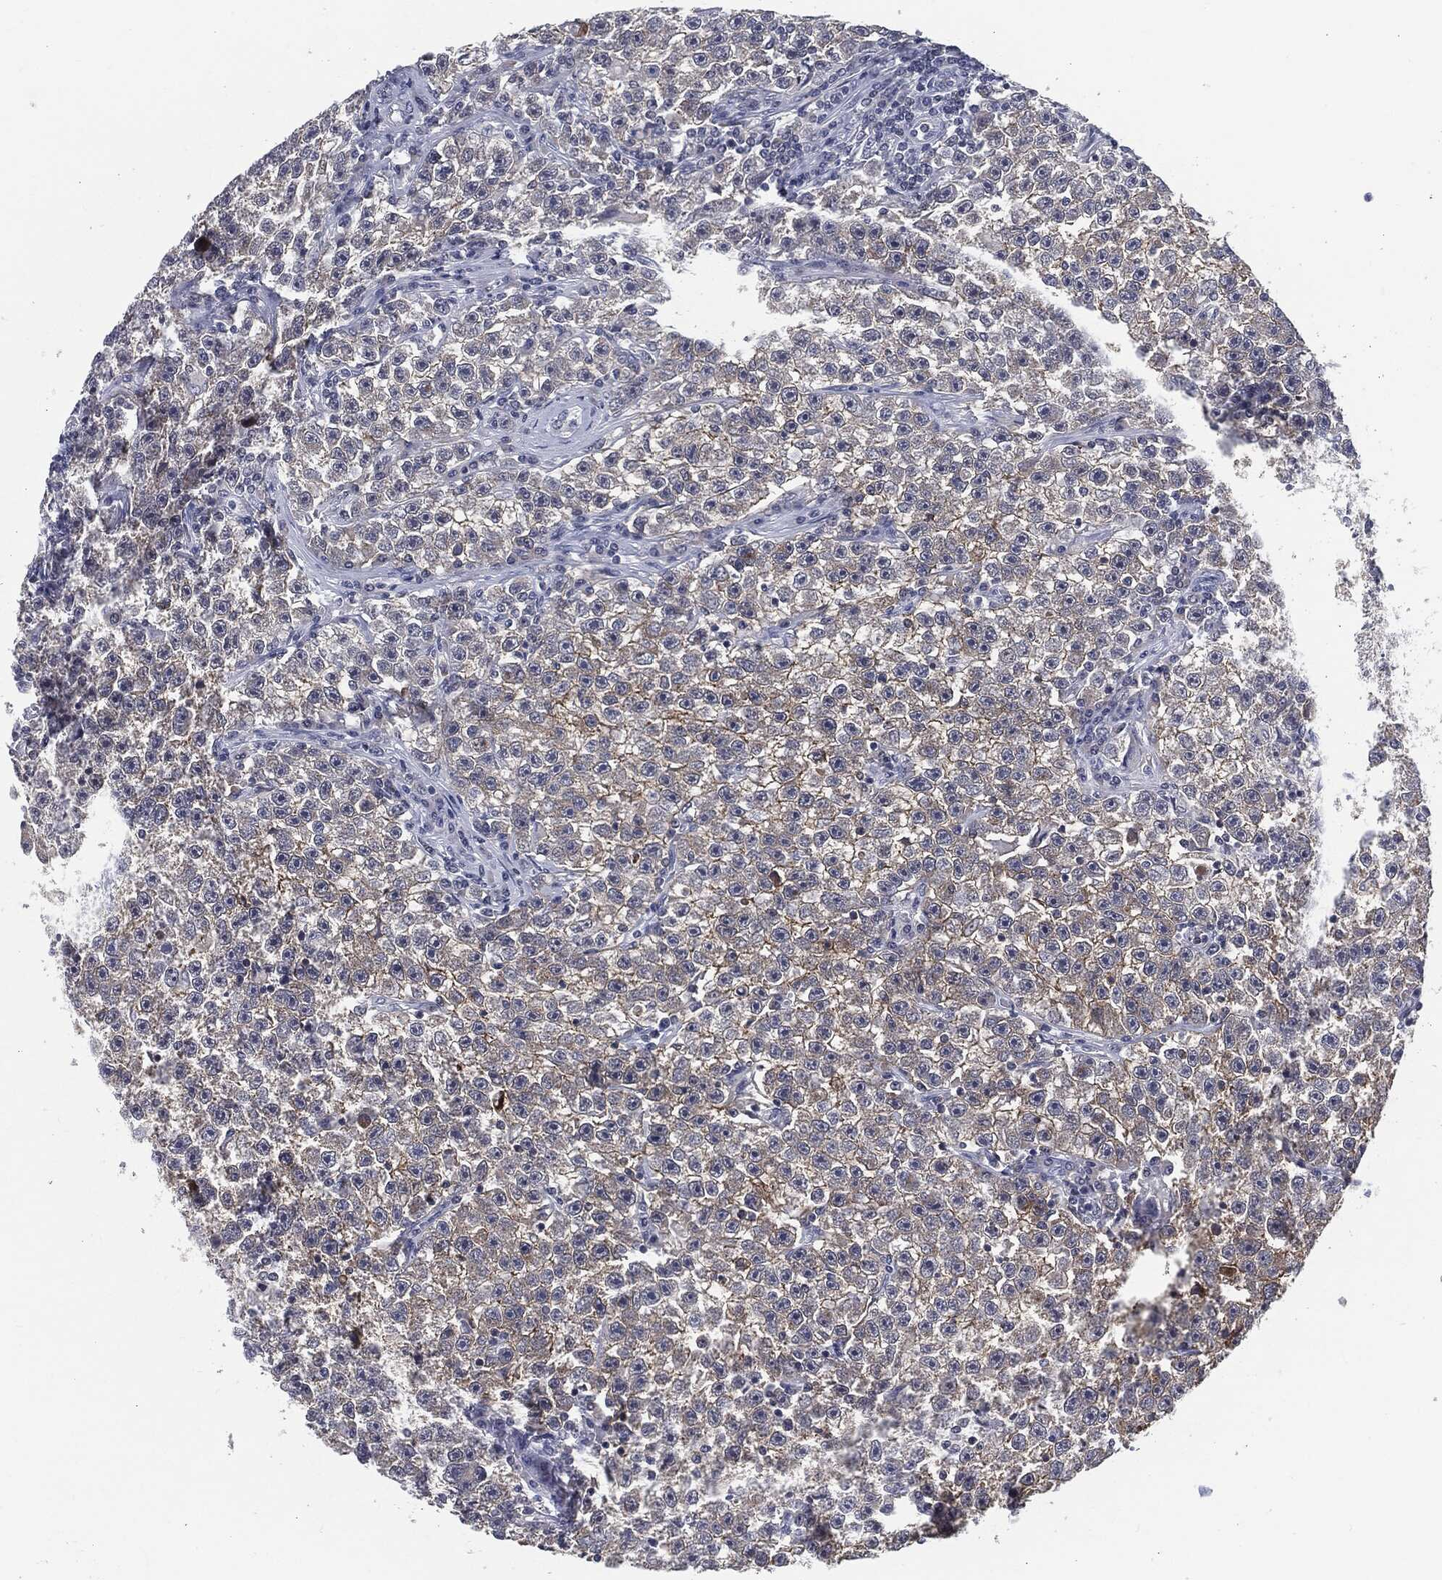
{"staining": {"intensity": "weak", "quantity": "<25%", "location": "cytoplasmic/membranous"}, "tissue": "testis cancer", "cell_type": "Tumor cells", "image_type": "cancer", "snomed": [{"axis": "morphology", "description": "Seminoma, NOS"}, {"axis": "topography", "description": "Testis"}], "caption": "DAB (3,3'-diaminobenzidine) immunohistochemical staining of human testis seminoma demonstrates no significant positivity in tumor cells.", "gene": "PROM1", "patient": {"sex": "male", "age": 22}}